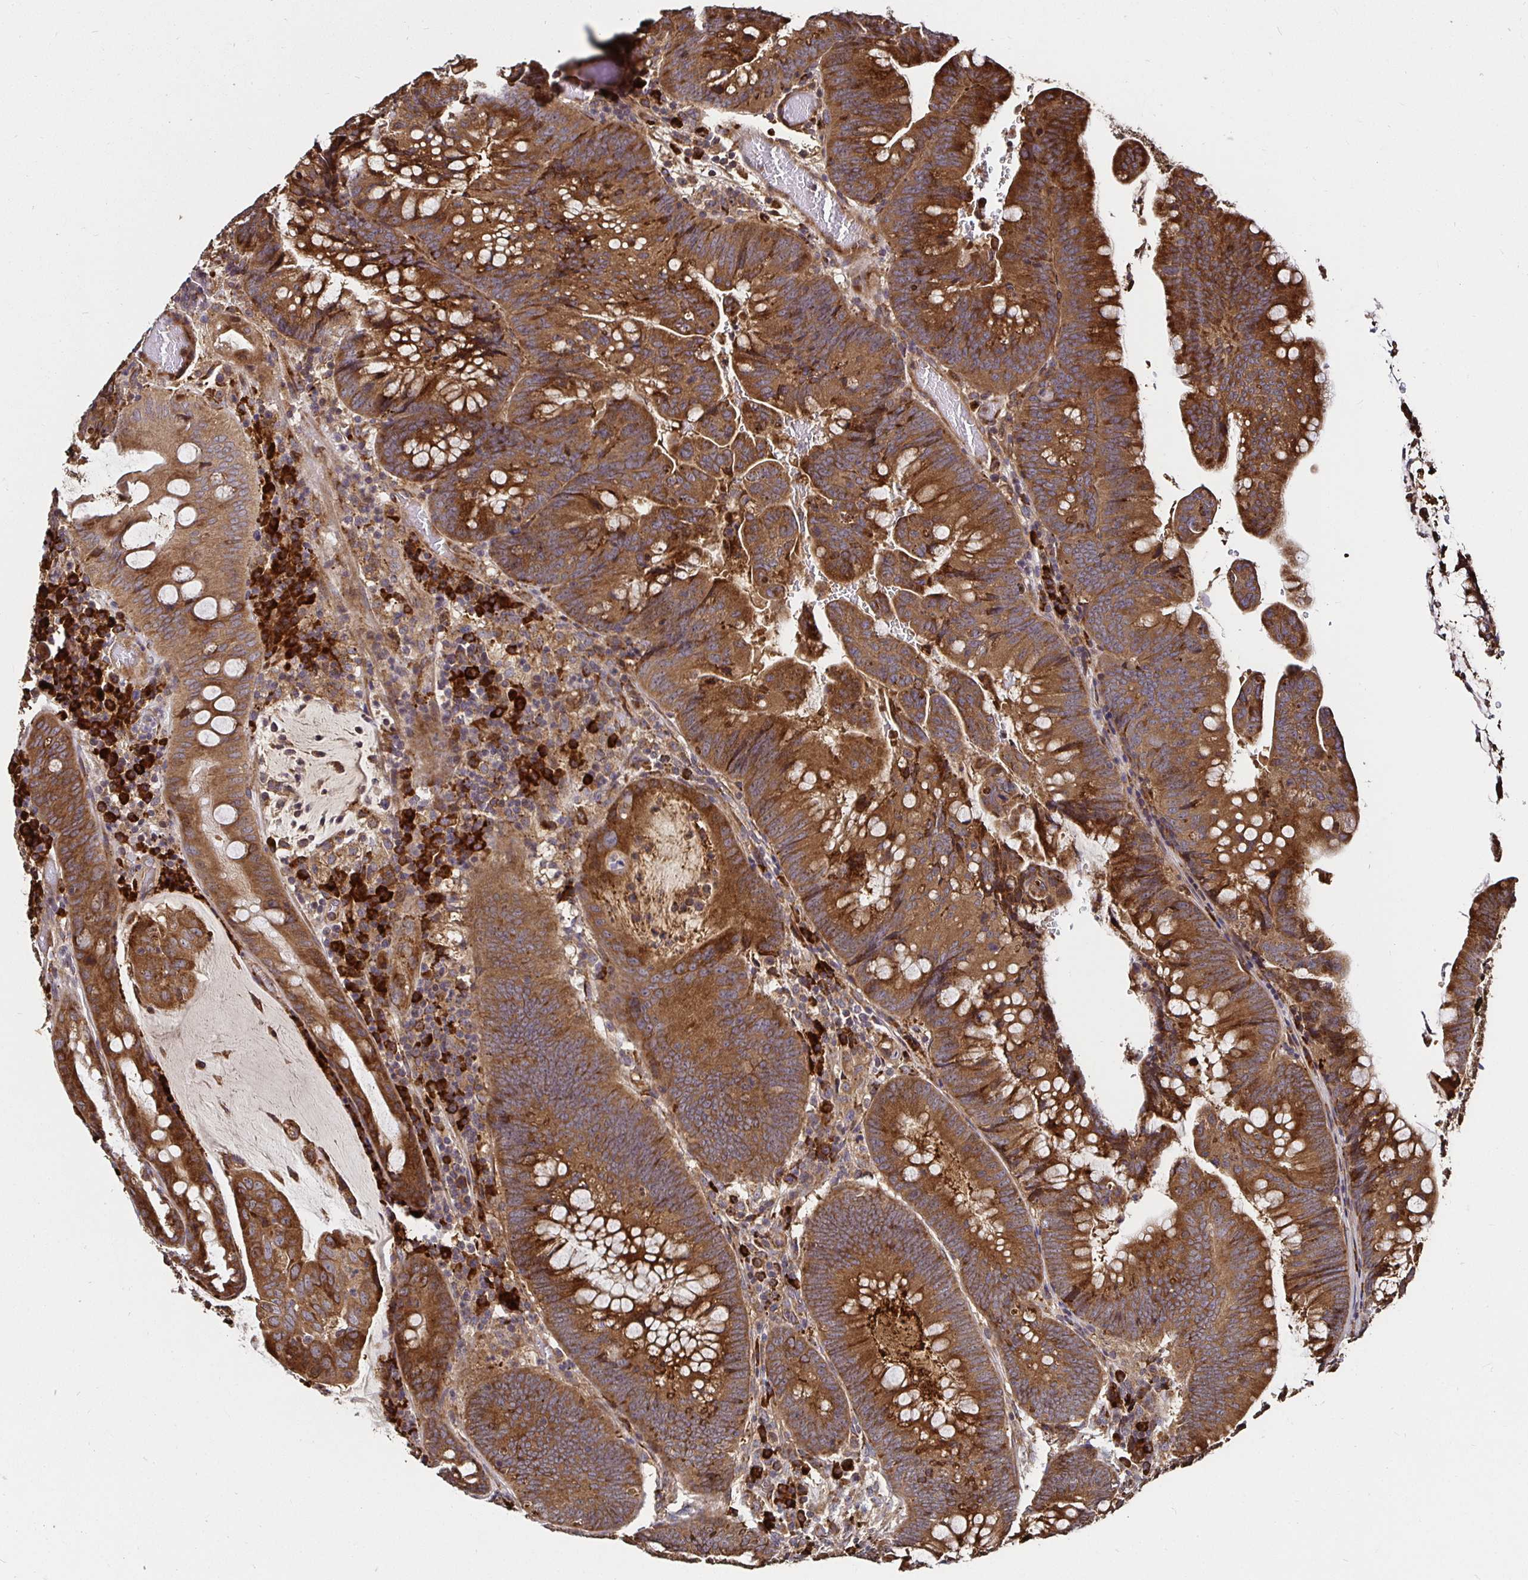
{"staining": {"intensity": "strong", "quantity": ">75%", "location": "cytoplasmic/membranous"}, "tissue": "colorectal cancer", "cell_type": "Tumor cells", "image_type": "cancer", "snomed": [{"axis": "morphology", "description": "Adenocarcinoma, NOS"}, {"axis": "topography", "description": "Colon"}], "caption": "Immunohistochemical staining of human colorectal cancer (adenocarcinoma) reveals high levels of strong cytoplasmic/membranous expression in about >75% of tumor cells.", "gene": "MLST8", "patient": {"sex": "male", "age": 62}}